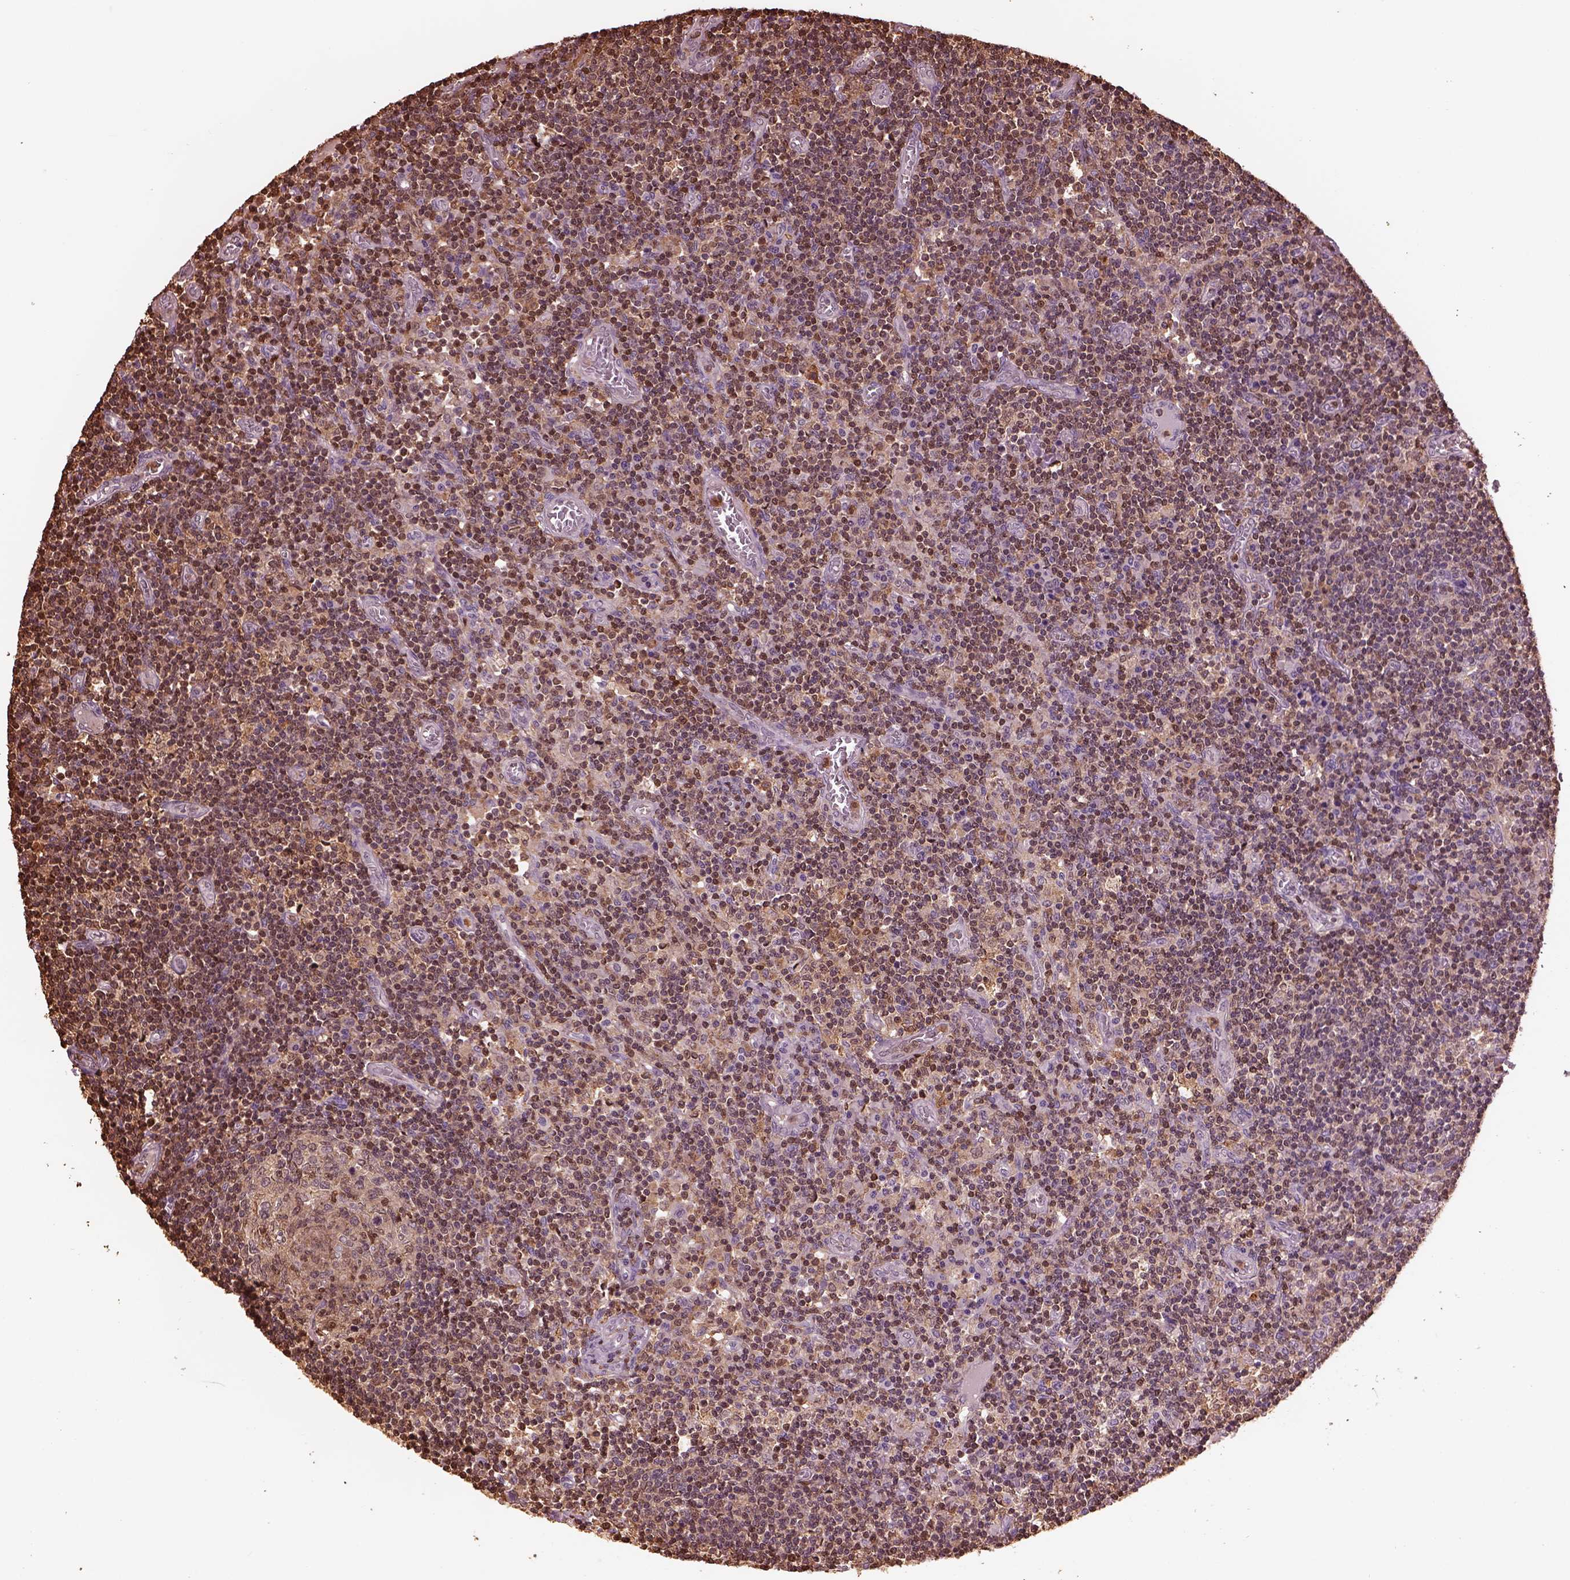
{"staining": {"intensity": "moderate", "quantity": ">75%", "location": "cytoplasmic/membranous"}, "tissue": "lymph node", "cell_type": "Germinal center cells", "image_type": "normal", "snomed": [{"axis": "morphology", "description": "Normal tissue, NOS"}, {"axis": "topography", "description": "Lymph node"}], "caption": "Lymph node stained with DAB (3,3'-diaminobenzidine) immunohistochemistry (IHC) exhibits medium levels of moderate cytoplasmic/membranous expression in approximately >75% of germinal center cells. Immunohistochemistry (ihc) stains the protein of interest in brown and the nuclei are stained blue.", "gene": "IL31RA", "patient": {"sex": "female", "age": 72}}